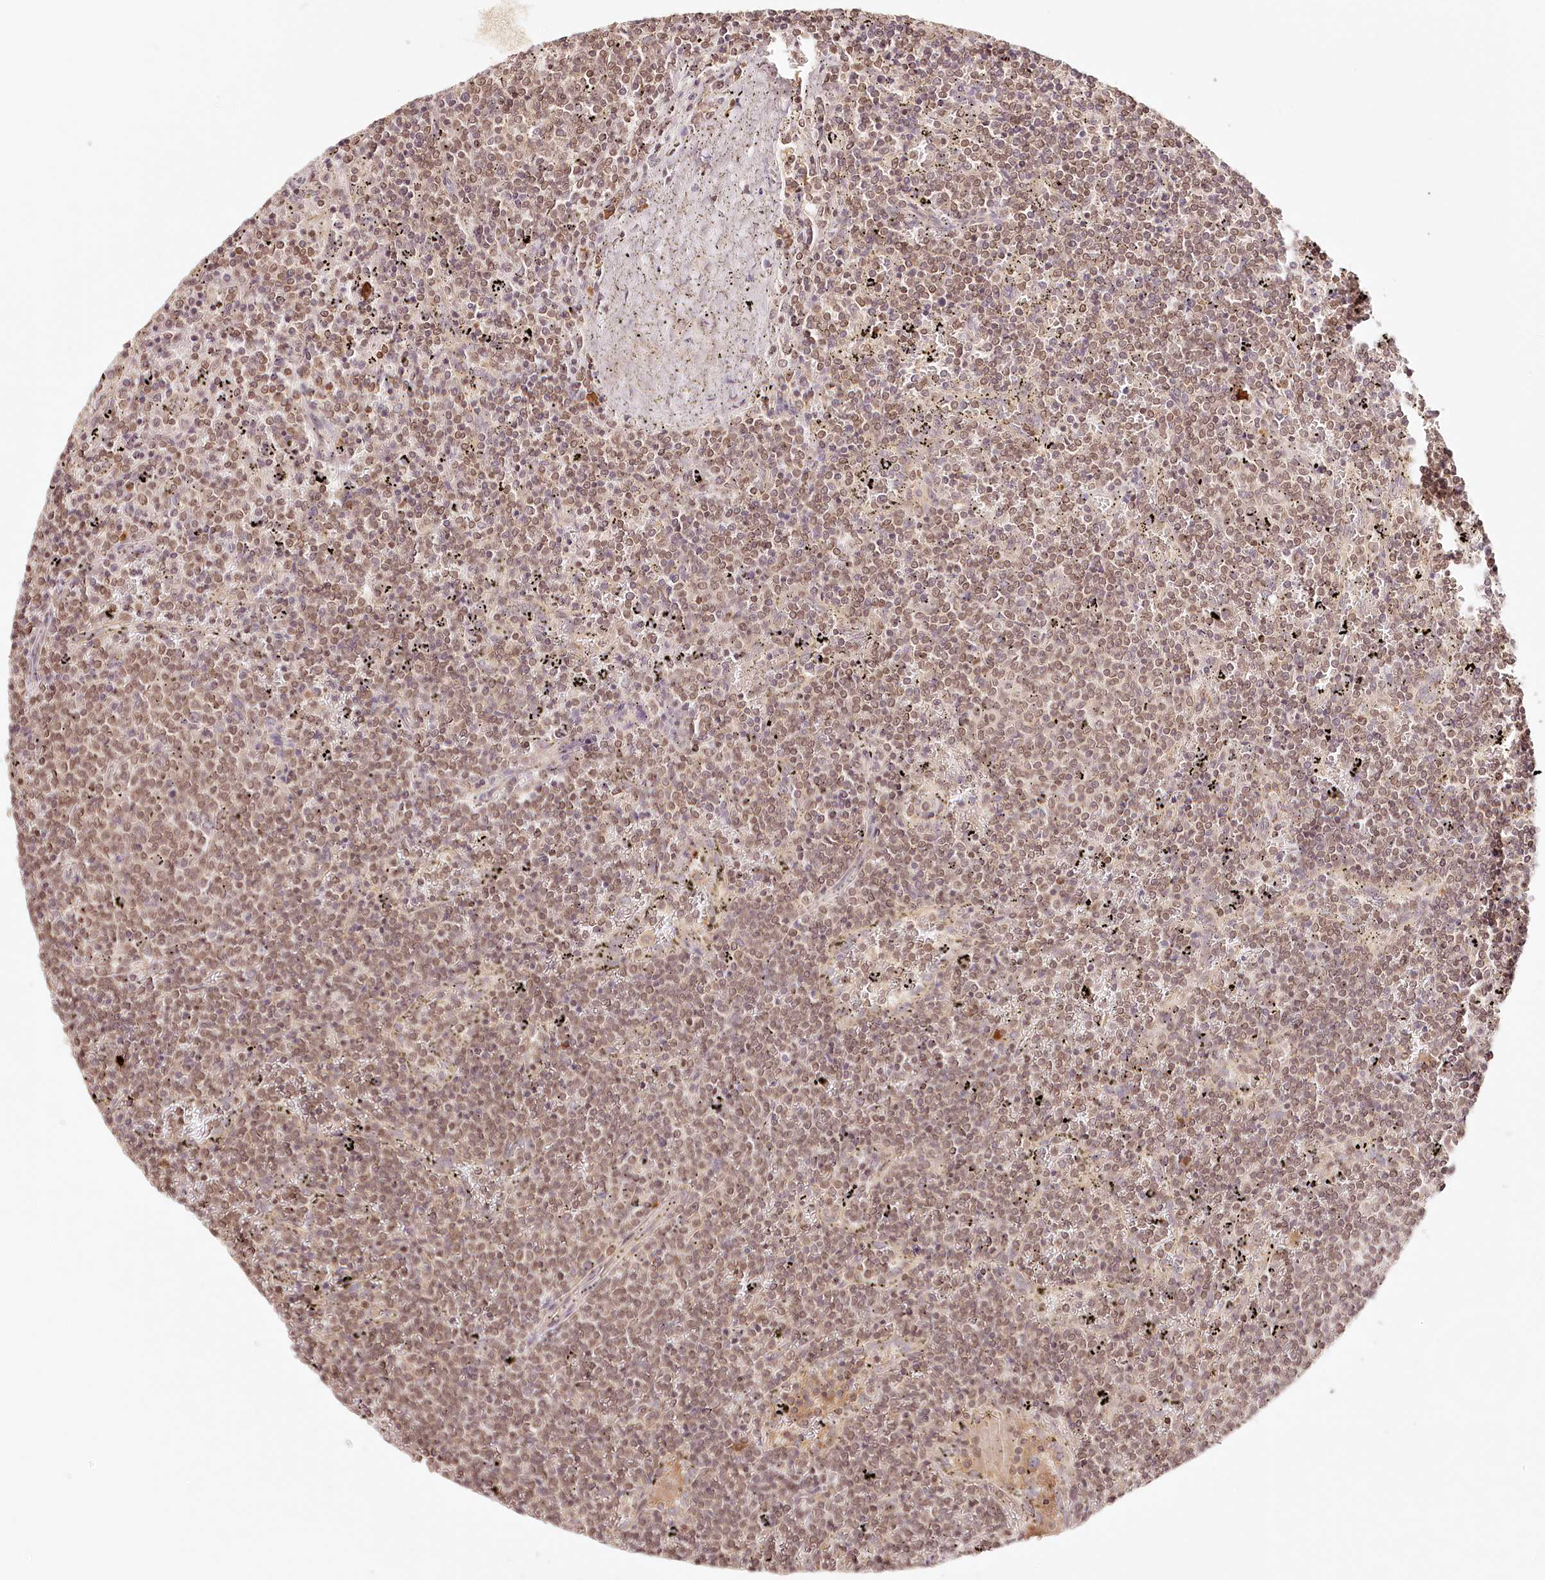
{"staining": {"intensity": "negative", "quantity": "none", "location": "none"}, "tissue": "lymphoma", "cell_type": "Tumor cells", "image_type": "cancer", "snomed": [{"axis": "morphology", "description": "Malignant lymphoma, non-Hodgkin's type, Low grade"}, {"axis": "topography", "description": "Spleen"}], "caption": "A photomicrograph of human malignant lymphoma, non-Hodgkin's type (low-grade) is negative for staining in tumor cells.", "gene": "SYNGR1", "patient": {"sex": "female", "age": 50}}